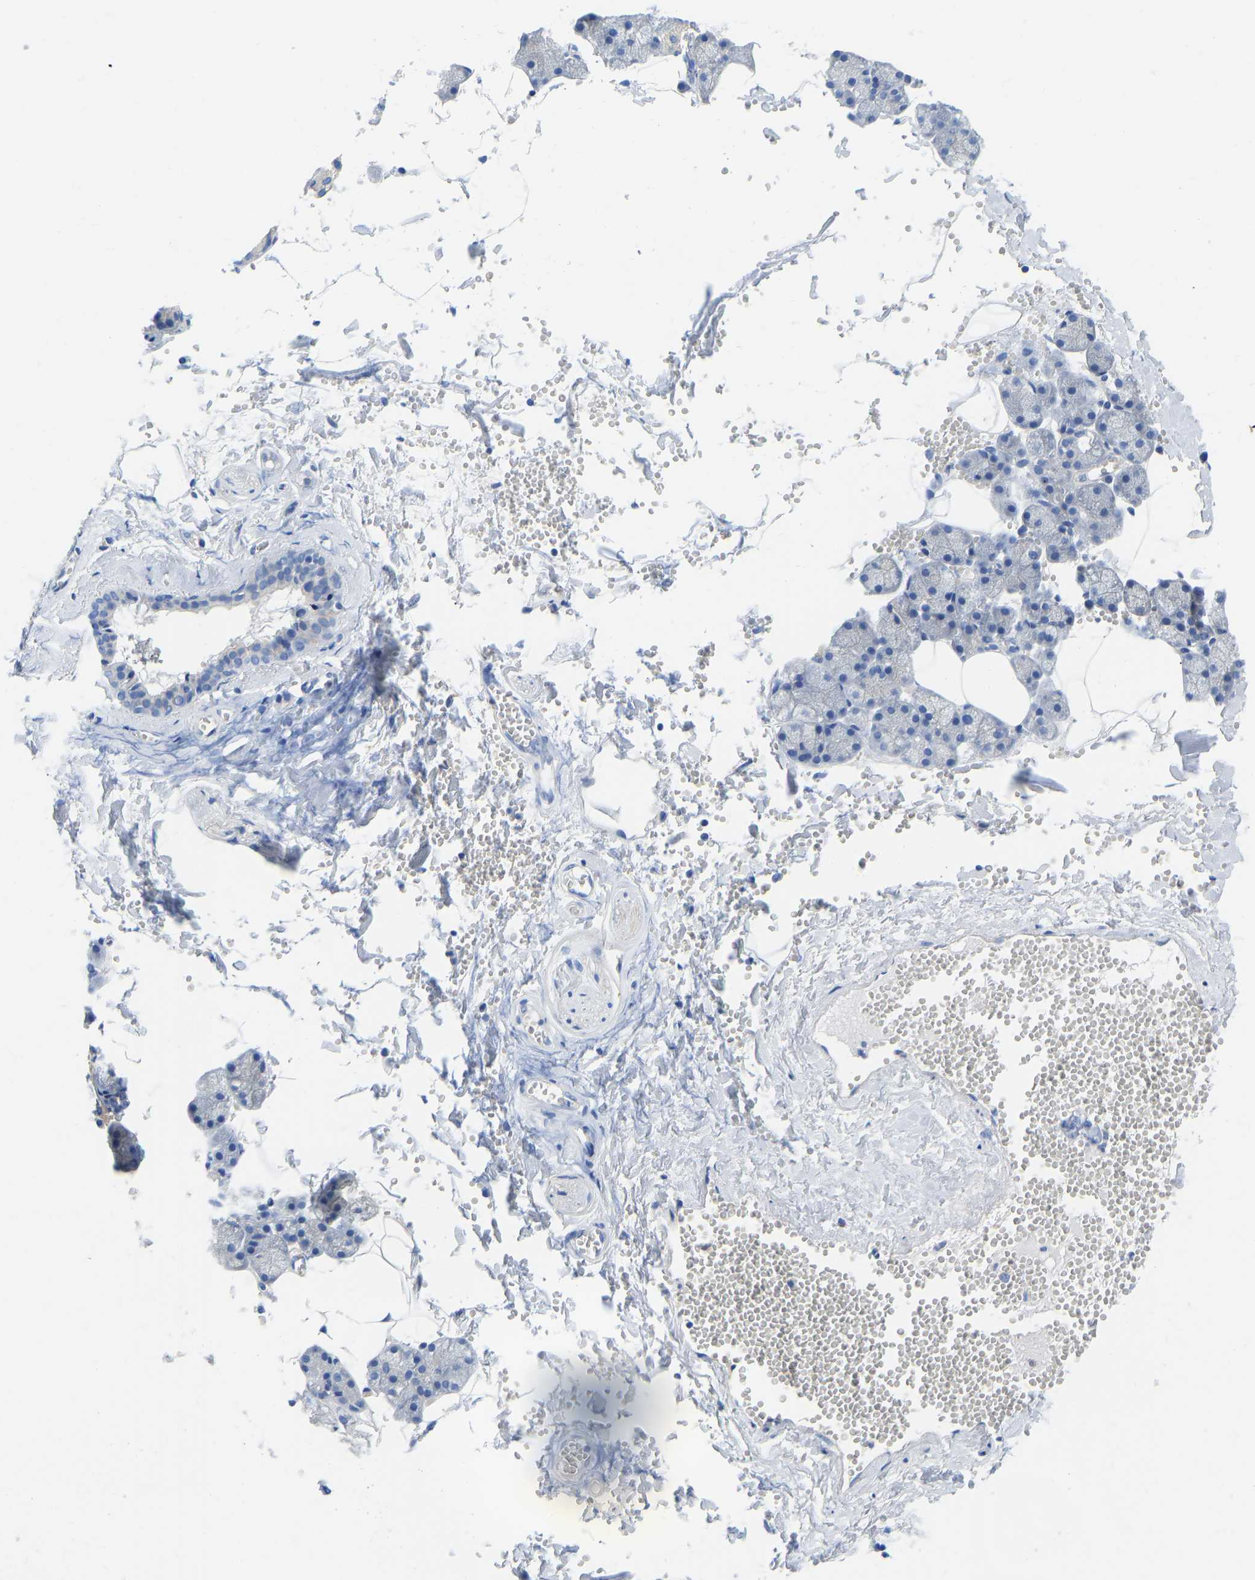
{"staining": {"intensity": "negative", "quantity": "none", "location": "none"}, "tissue": "salivary gland", "cell_type": "Glandular cells", "image_type": "normal", "snomed": [{"axis": "morphology", "description": "Normal tissue, NOS"}, {"axis": "topography", "description": "Salivary gland"}], "caption": "Immunohistochemical staining of normal salivary gland shows no significant positivity in glandular cells.", "gene": "CHAD", "patient": {"sex": "male", "age": 62}}